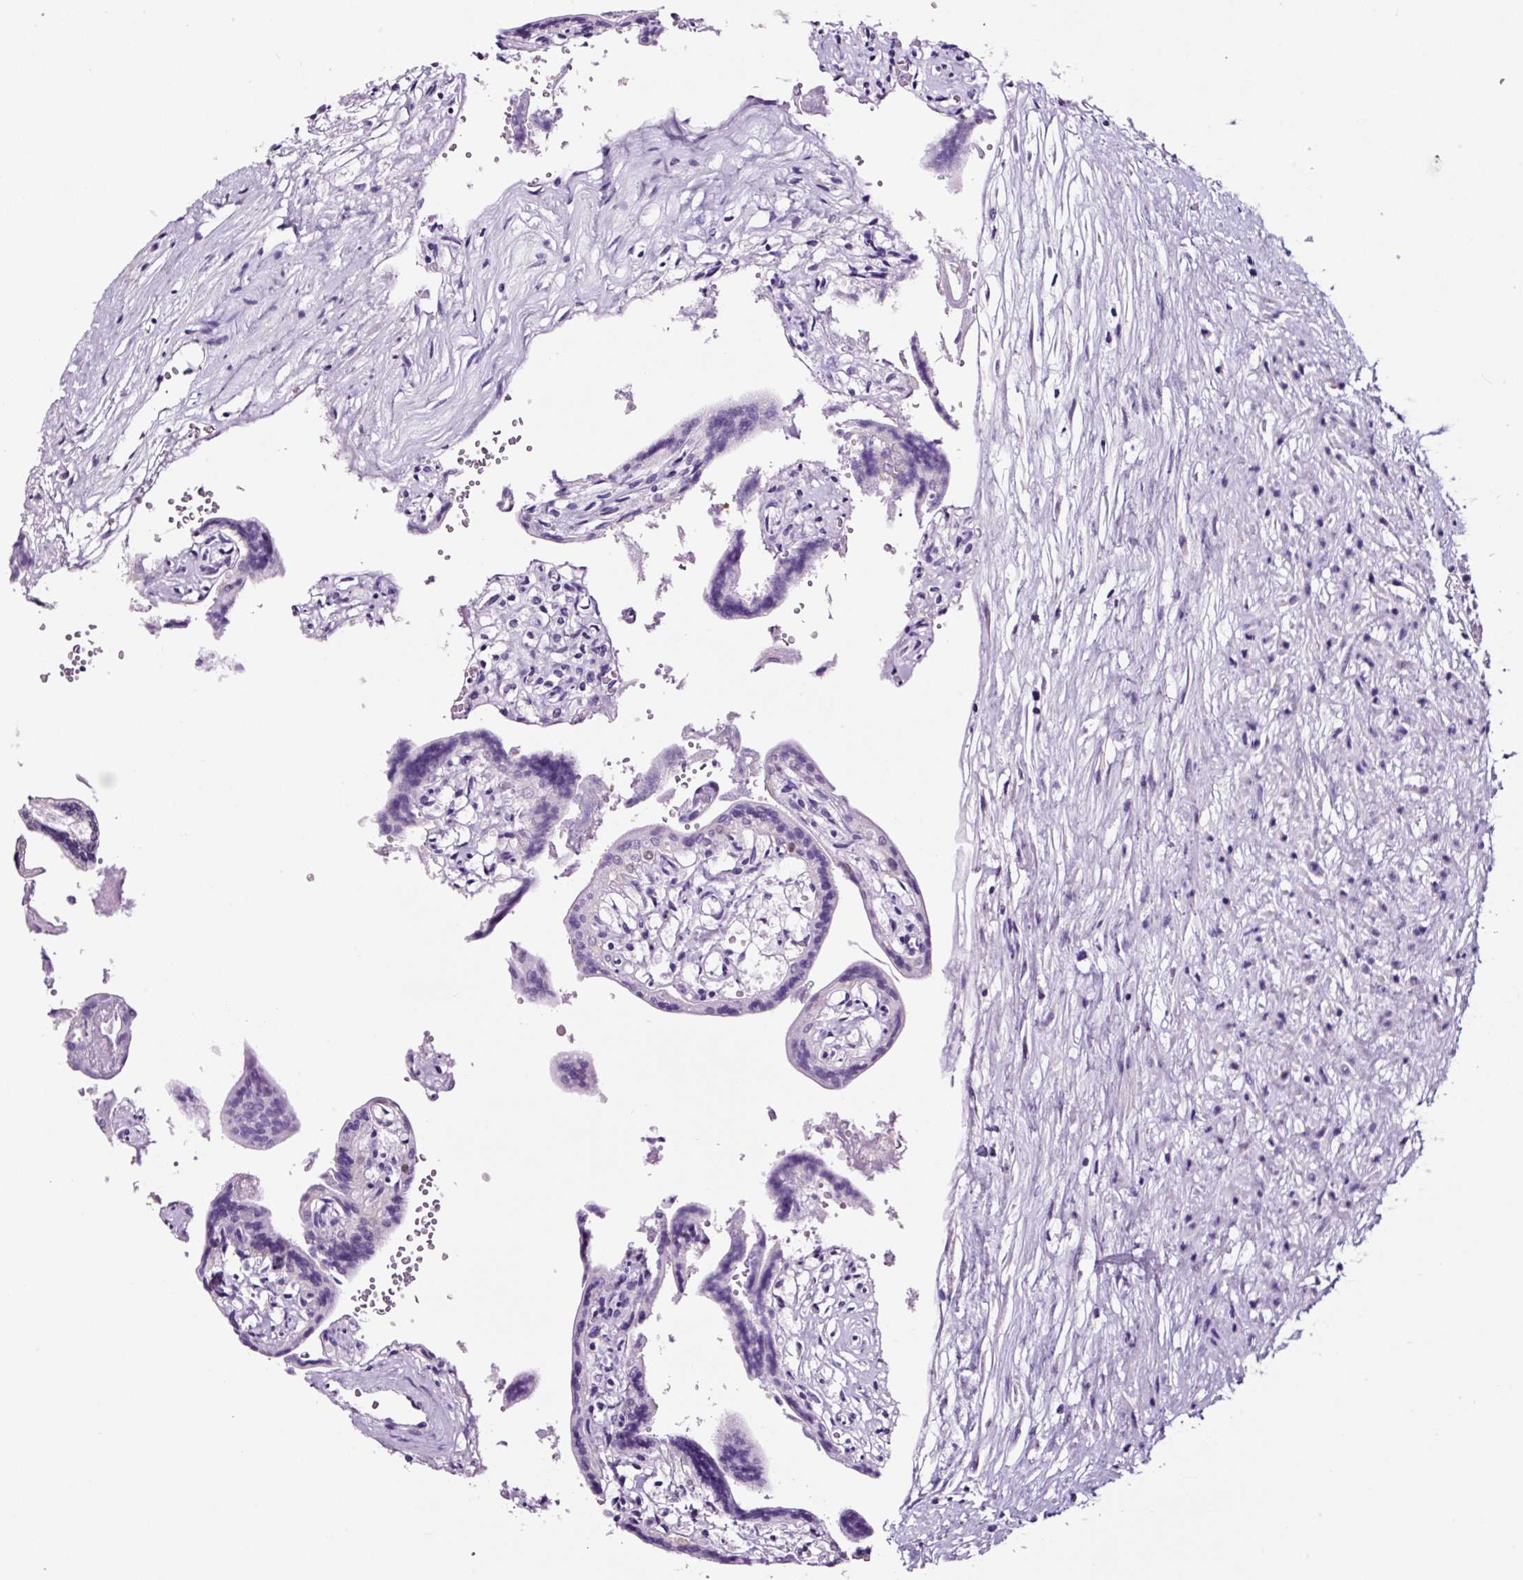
{"staining": {"intensity": "negative", "quantity": "none", "location": "none"}, "tissue": "placenta", "cell_type": "Decidual cells", "image_type": "normal", "snomed": [{"axis": "morphology", "description": "Normal tissue, NOS"}, {"axis": "topography", "description": "Placenta"}], "caption": "This is a image of IHC staining of benign placenta, which shows no positivity in decidual cells.", "gene": "TAFA3", "patient": {"sex": "female", "age": 37}}